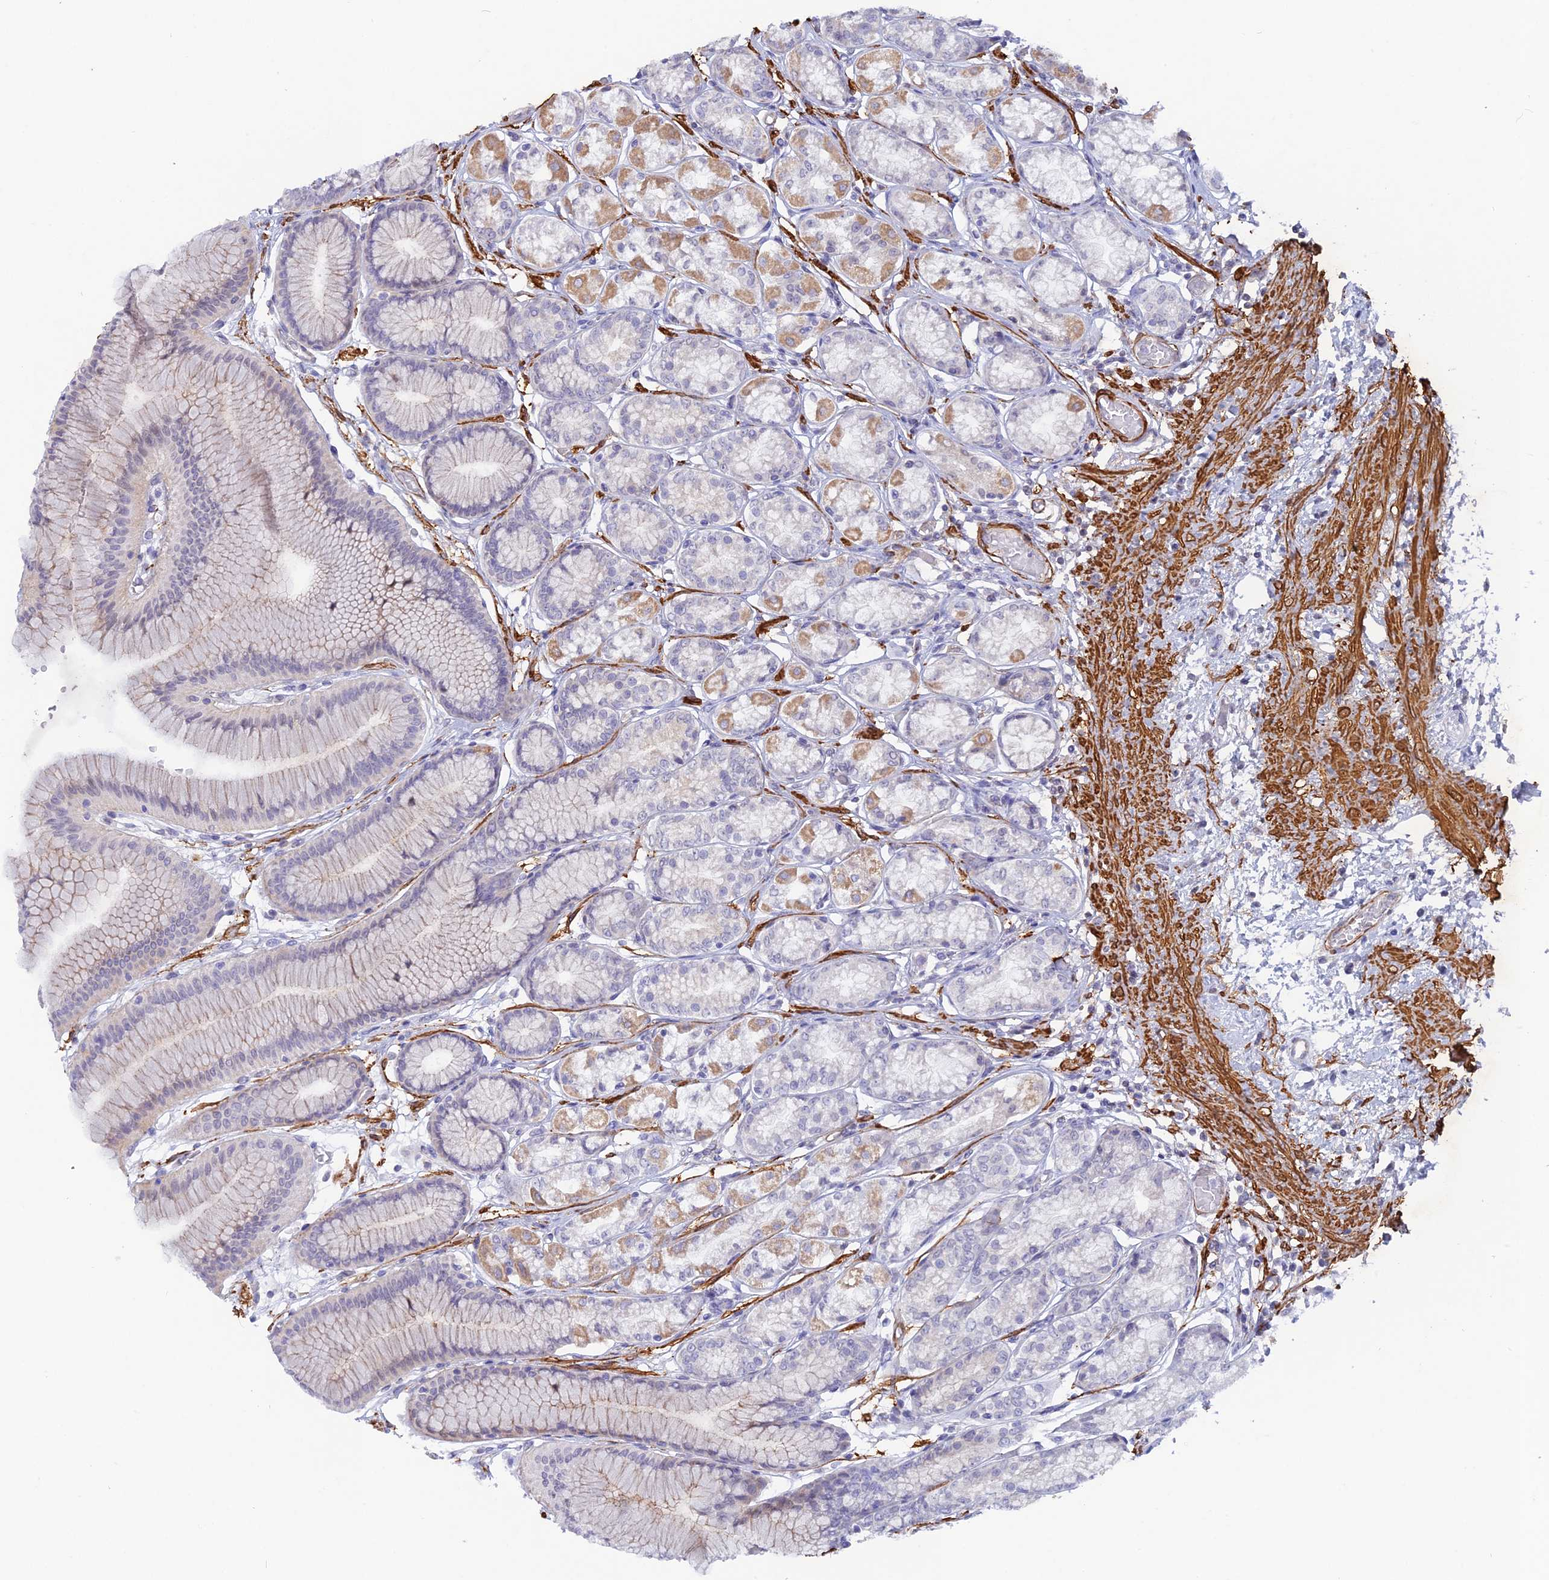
{"staining": {"intensity": "moderate", "quantity": "<25%", "location": "cytoplasmic/membranous"}, "tissue": "stomach", "cell_type": "Glandular cells", "image_type": "normal", "snomed": [{"axis": "morphology", "description": "Normal tissue, NOS"}, {"axis": "morphology", "description": "Adenocarcinoma, NOS"}, {"axis": "morphology", "description": "Adenocarcinoma, High grade"}, {"axis": "topography", "description": "Stomach, upper"}, {"axis": "topography", "description": "Stomach"}], "caption": "IHC (DAB (3,3'-diaminobenzidine)) staining of unremarkable human stomach demonstrates moderate cytoplasmic/membranous protein expression in about <25% of glandular cells.", "gene": "CCDC154", "patient": {"sex": "female", "age": 65}}